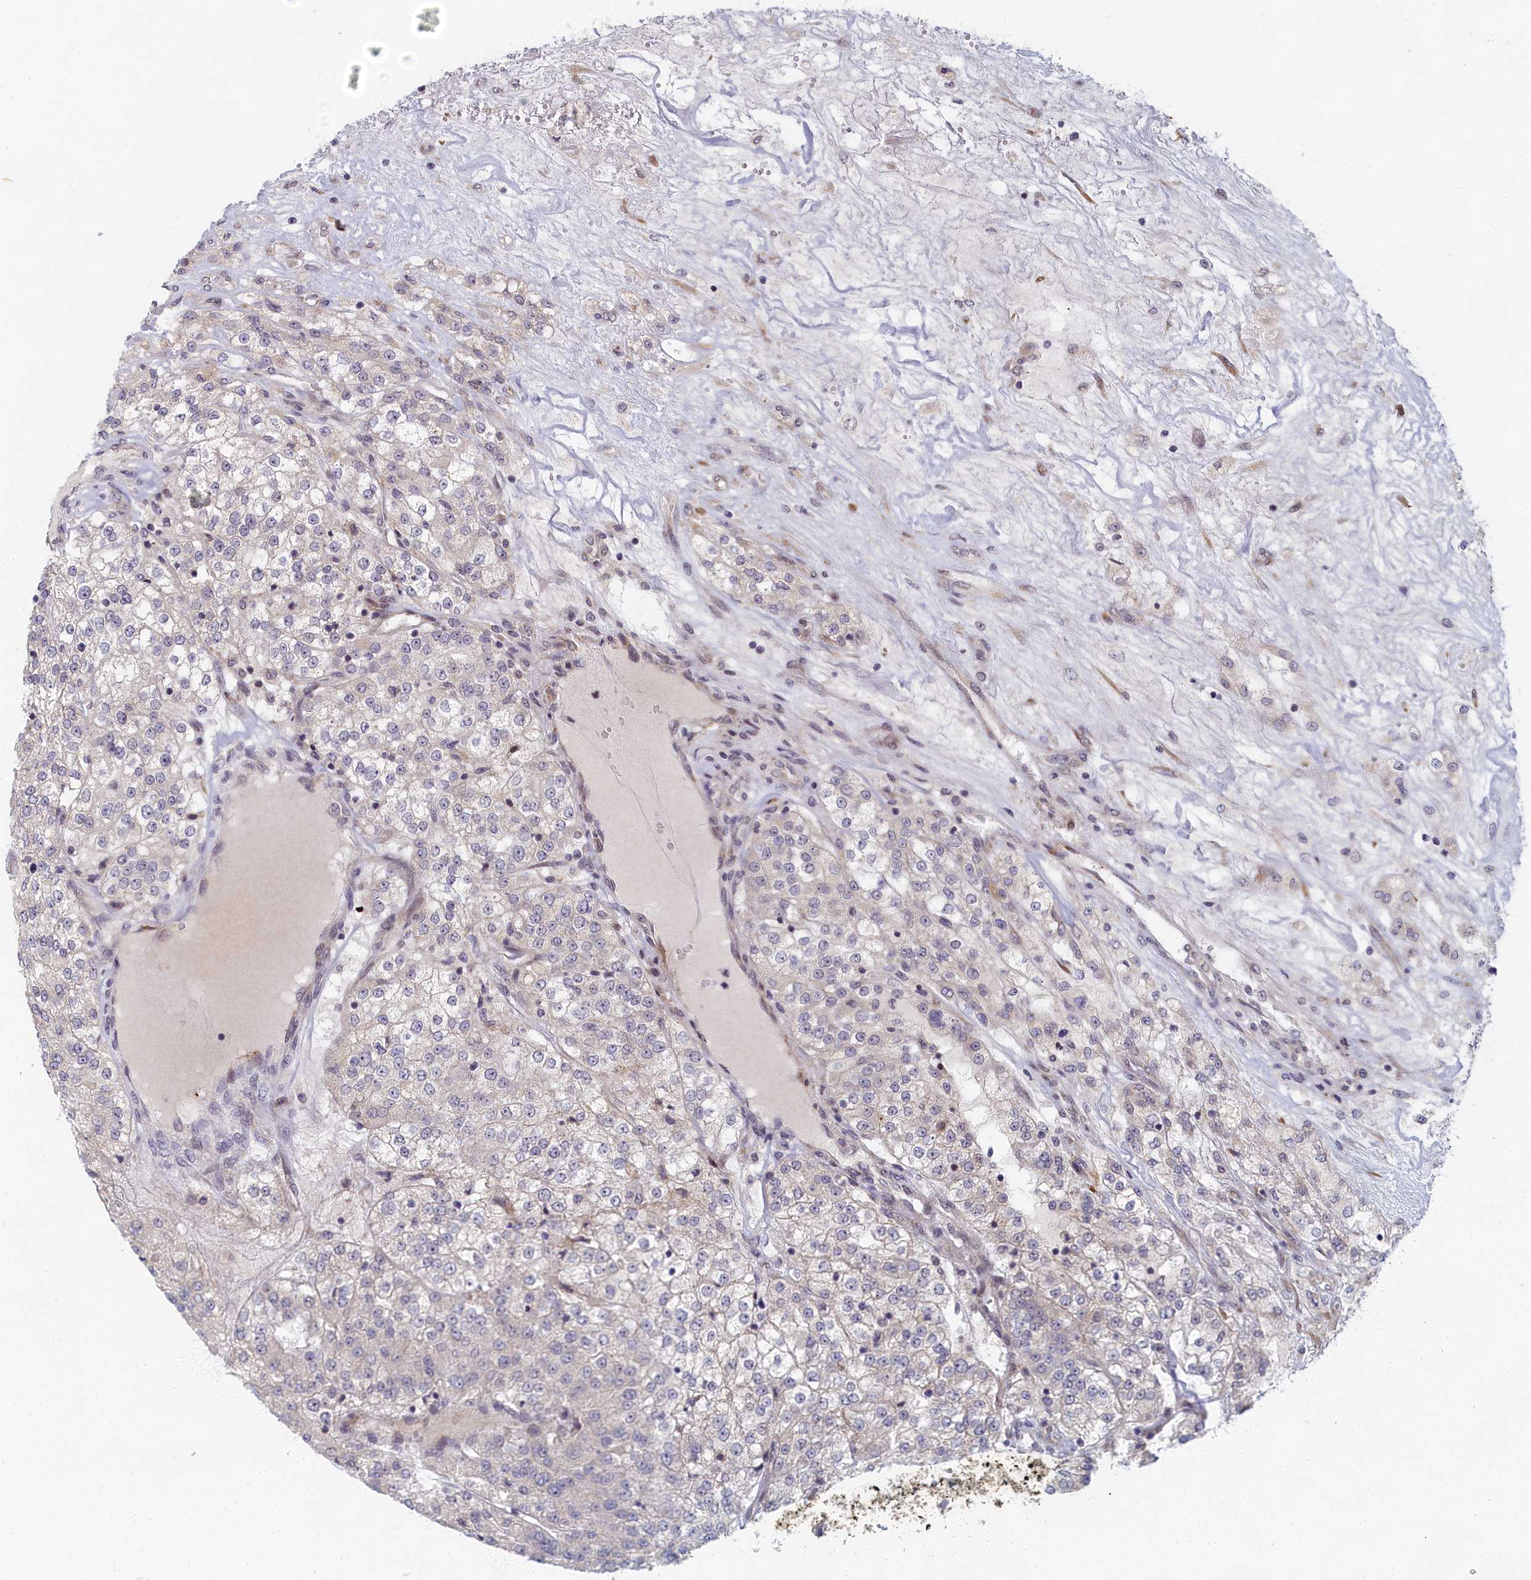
{"staining": {"intensity": "negative", "quantity": "none", "location": "none"}, "tissue": "renal cancer", "cell_type": "Tumor cells", "image_type": "cancer", "snomed": [{"axis": "morphology", "description": "Adenocarcinoma, NOS"}, {"axis": "topography", "description": "Kidney"}], "caption": "Immunohistochemical staining of renal cancer exhibits no significant positivity in tumor cells. The staining is performed using DAB (3,3'-diaminobenzidine) brown chromogen with nuclei counter-stained in using hematoxylin.", "gene": "DNAJC17", "patient": {"sex": "female", "age": 63}}